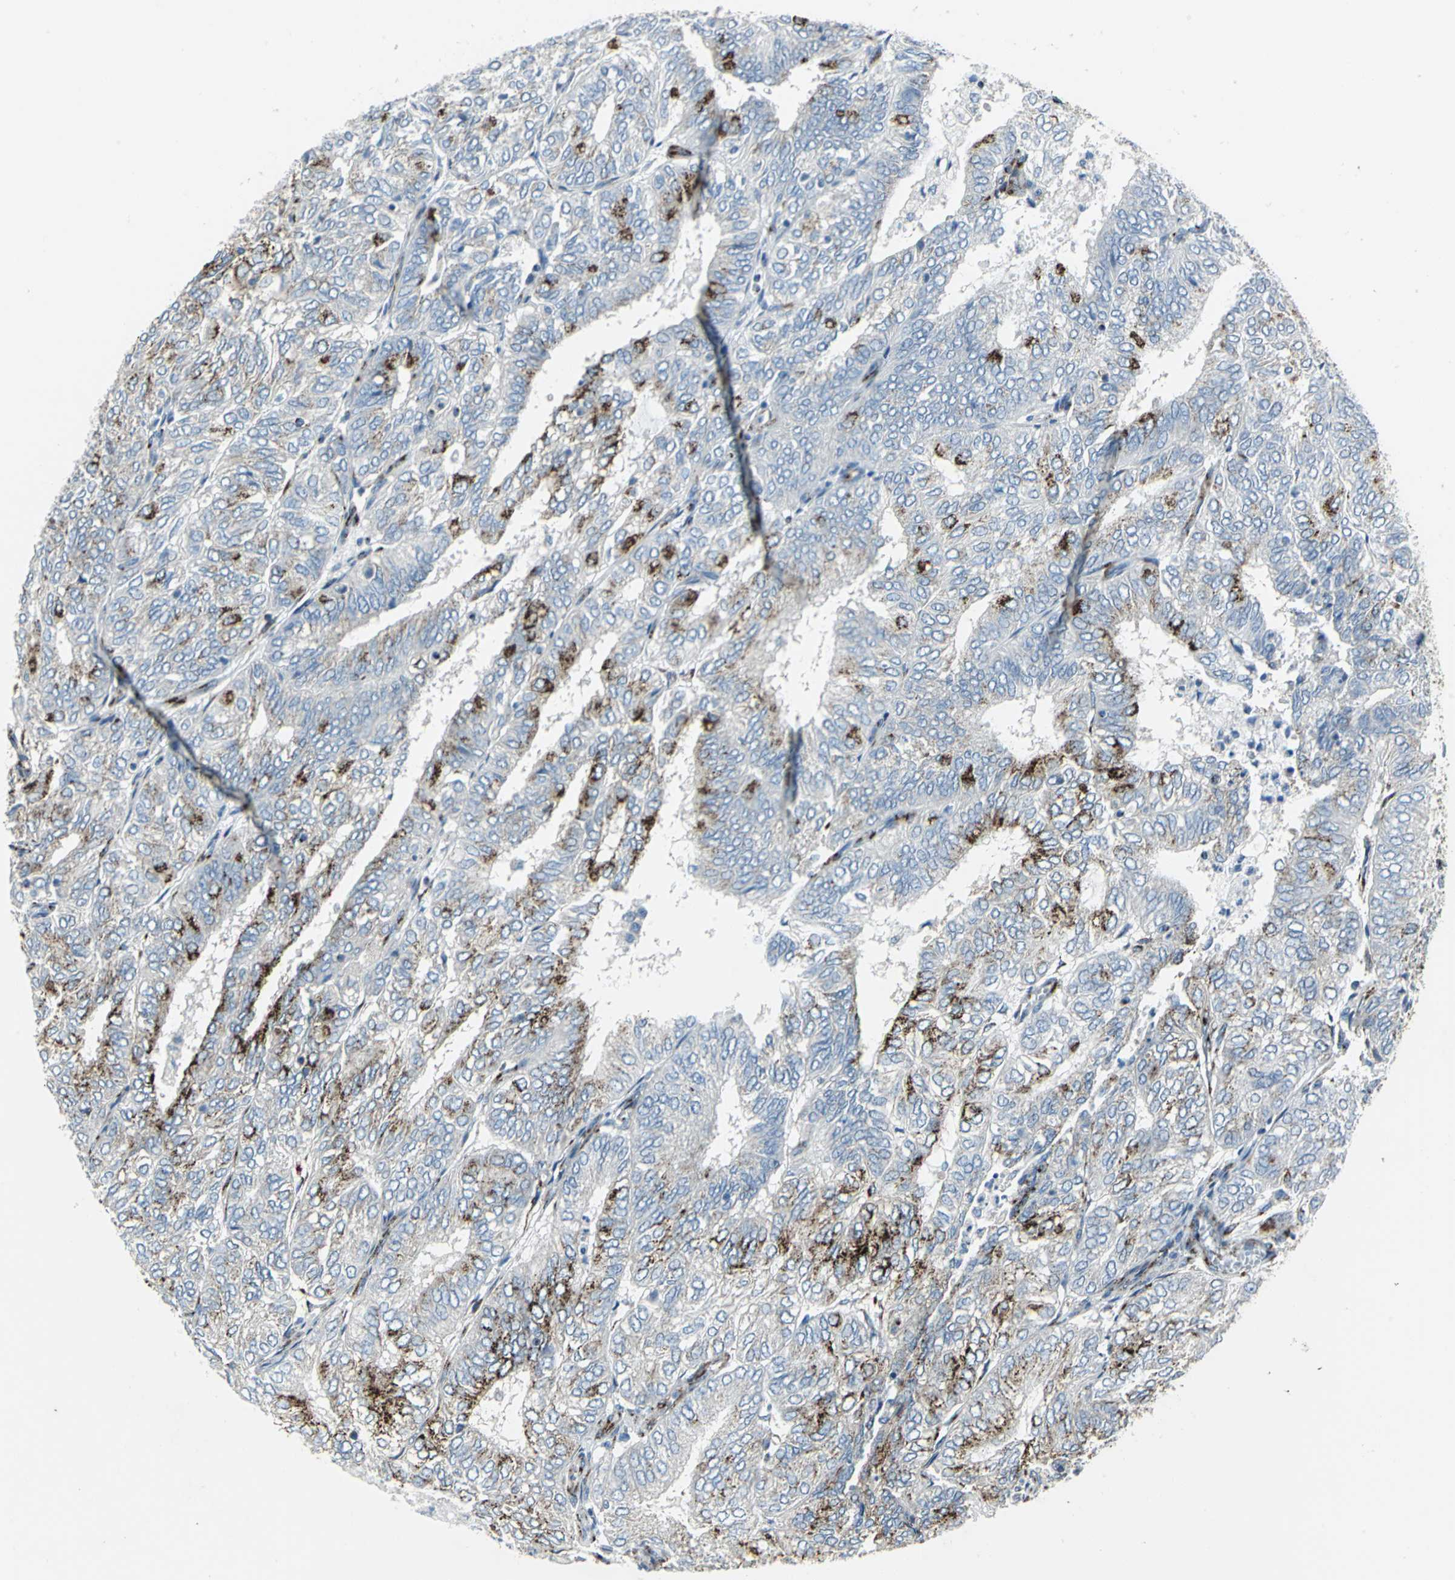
{"staining": {"intensity": "strong", "quantity": "25%-75%", "location": "cytoplasmic/membranous"}, "tissue": "endometrial cancer", "cell_type": "Tumor cells", "image_type": "cancer", "snomed": [{"axis": "morphology", "description": "Adenocarcinoma, NOS"}, {"axis": "topography", "description": "Uterus"}], "caption": "This histopathology image reveals adenocarcinoma (endometrial) stained with immunohistochemistry (IHC) to label a protein in brown. The cytoplasmic/membranous of tumor cells show strong positivity for the protein. Nuclei are counter-stained blue.", "gene": "GPR3", "patient": {"sex": "female", "age": 60}}